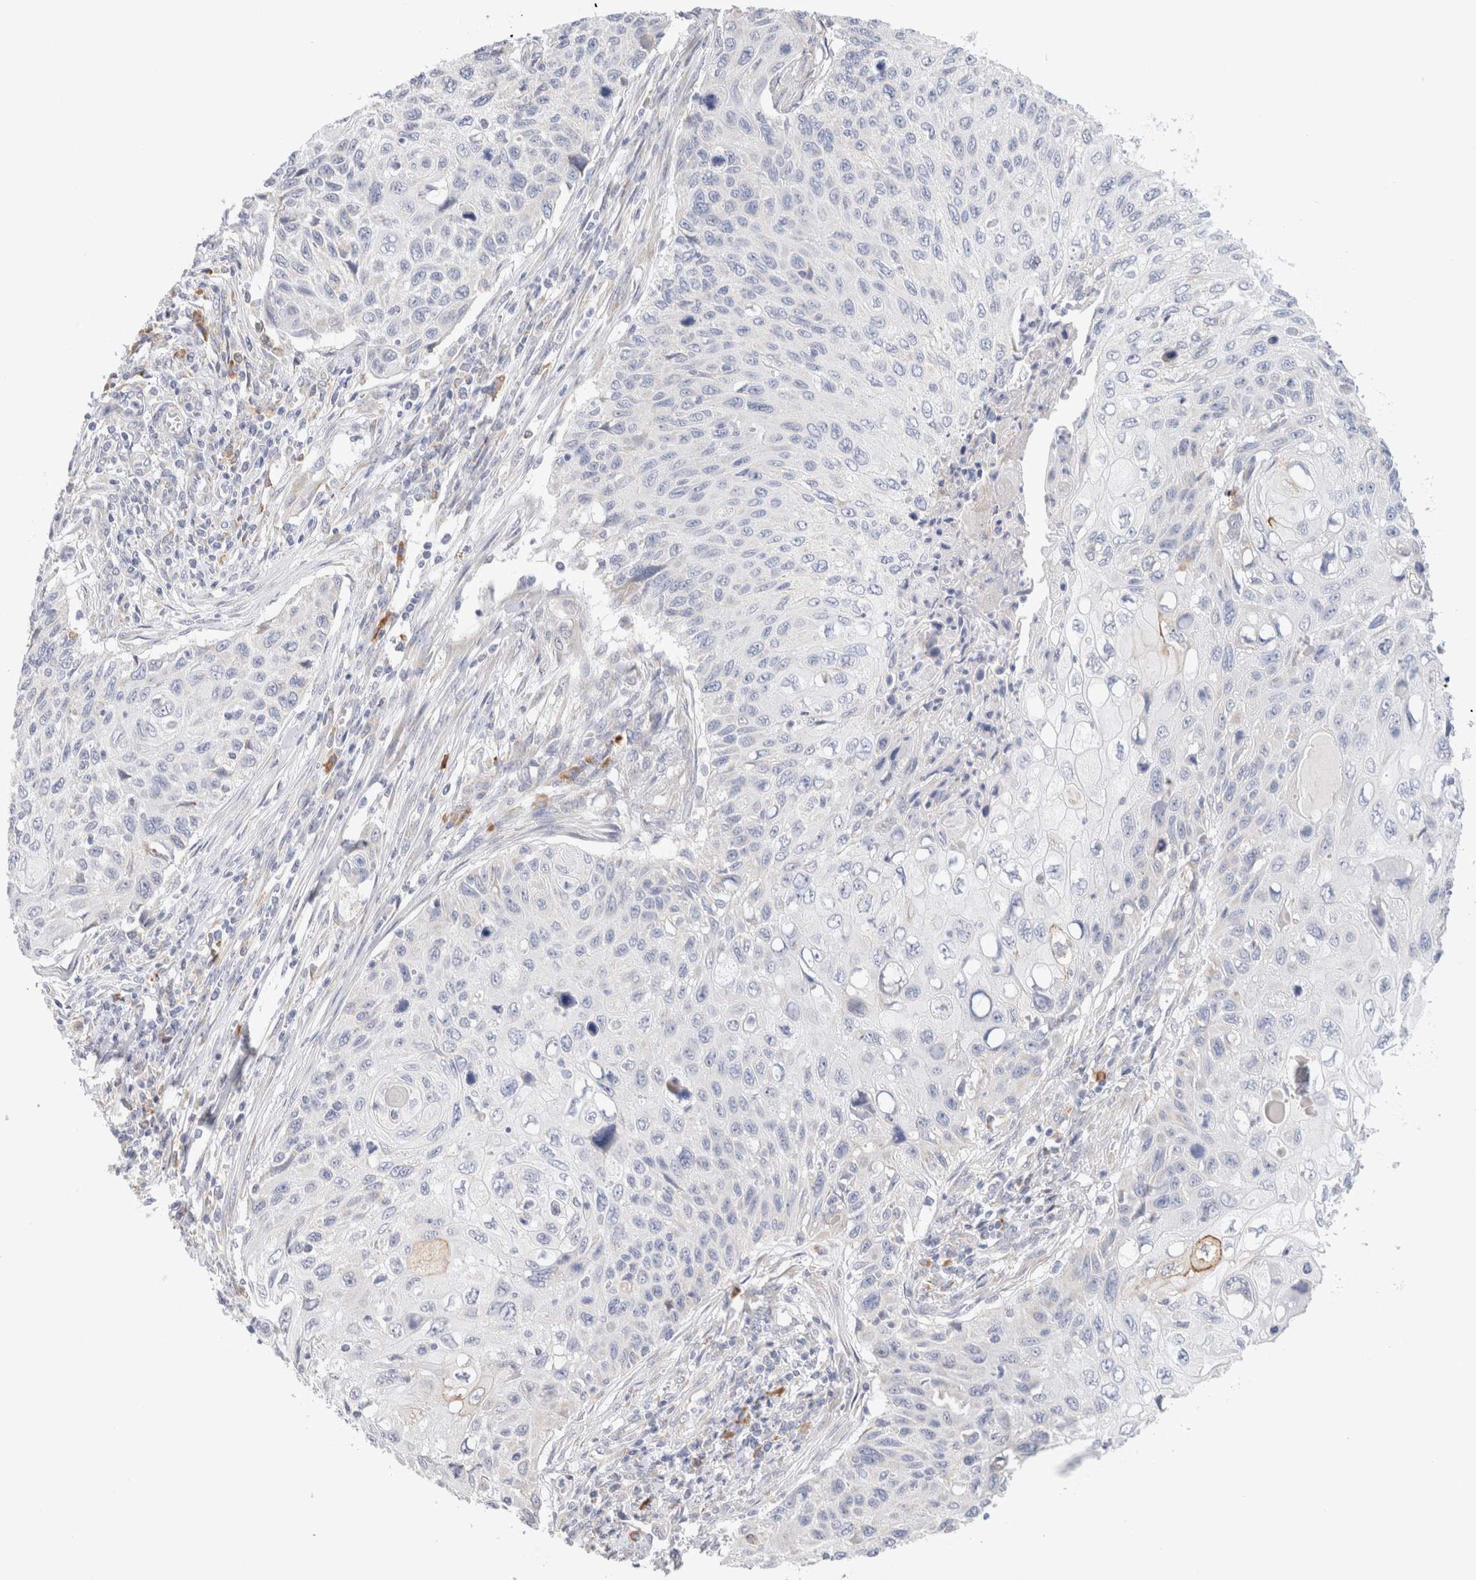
{"staining": {"intensity": "negative", "quantity": "none", "location": "none"}, "tissue": "cervical cancer", "cell_type": "Tumor cells", "image_type": "cancer", "snomed": [{"axis": "morphology", "description": "Squamous cell carcinoma, NOS"}, {"axis": "topography", "description": "Cervix"}], "caption": "Human cervical squamous cell carcinoma stained for a protein using immunohistochemistry reveals no expression in tumor cells.", "gene": "GADD45G", "patient": {"sex": "female", "age": 70}}